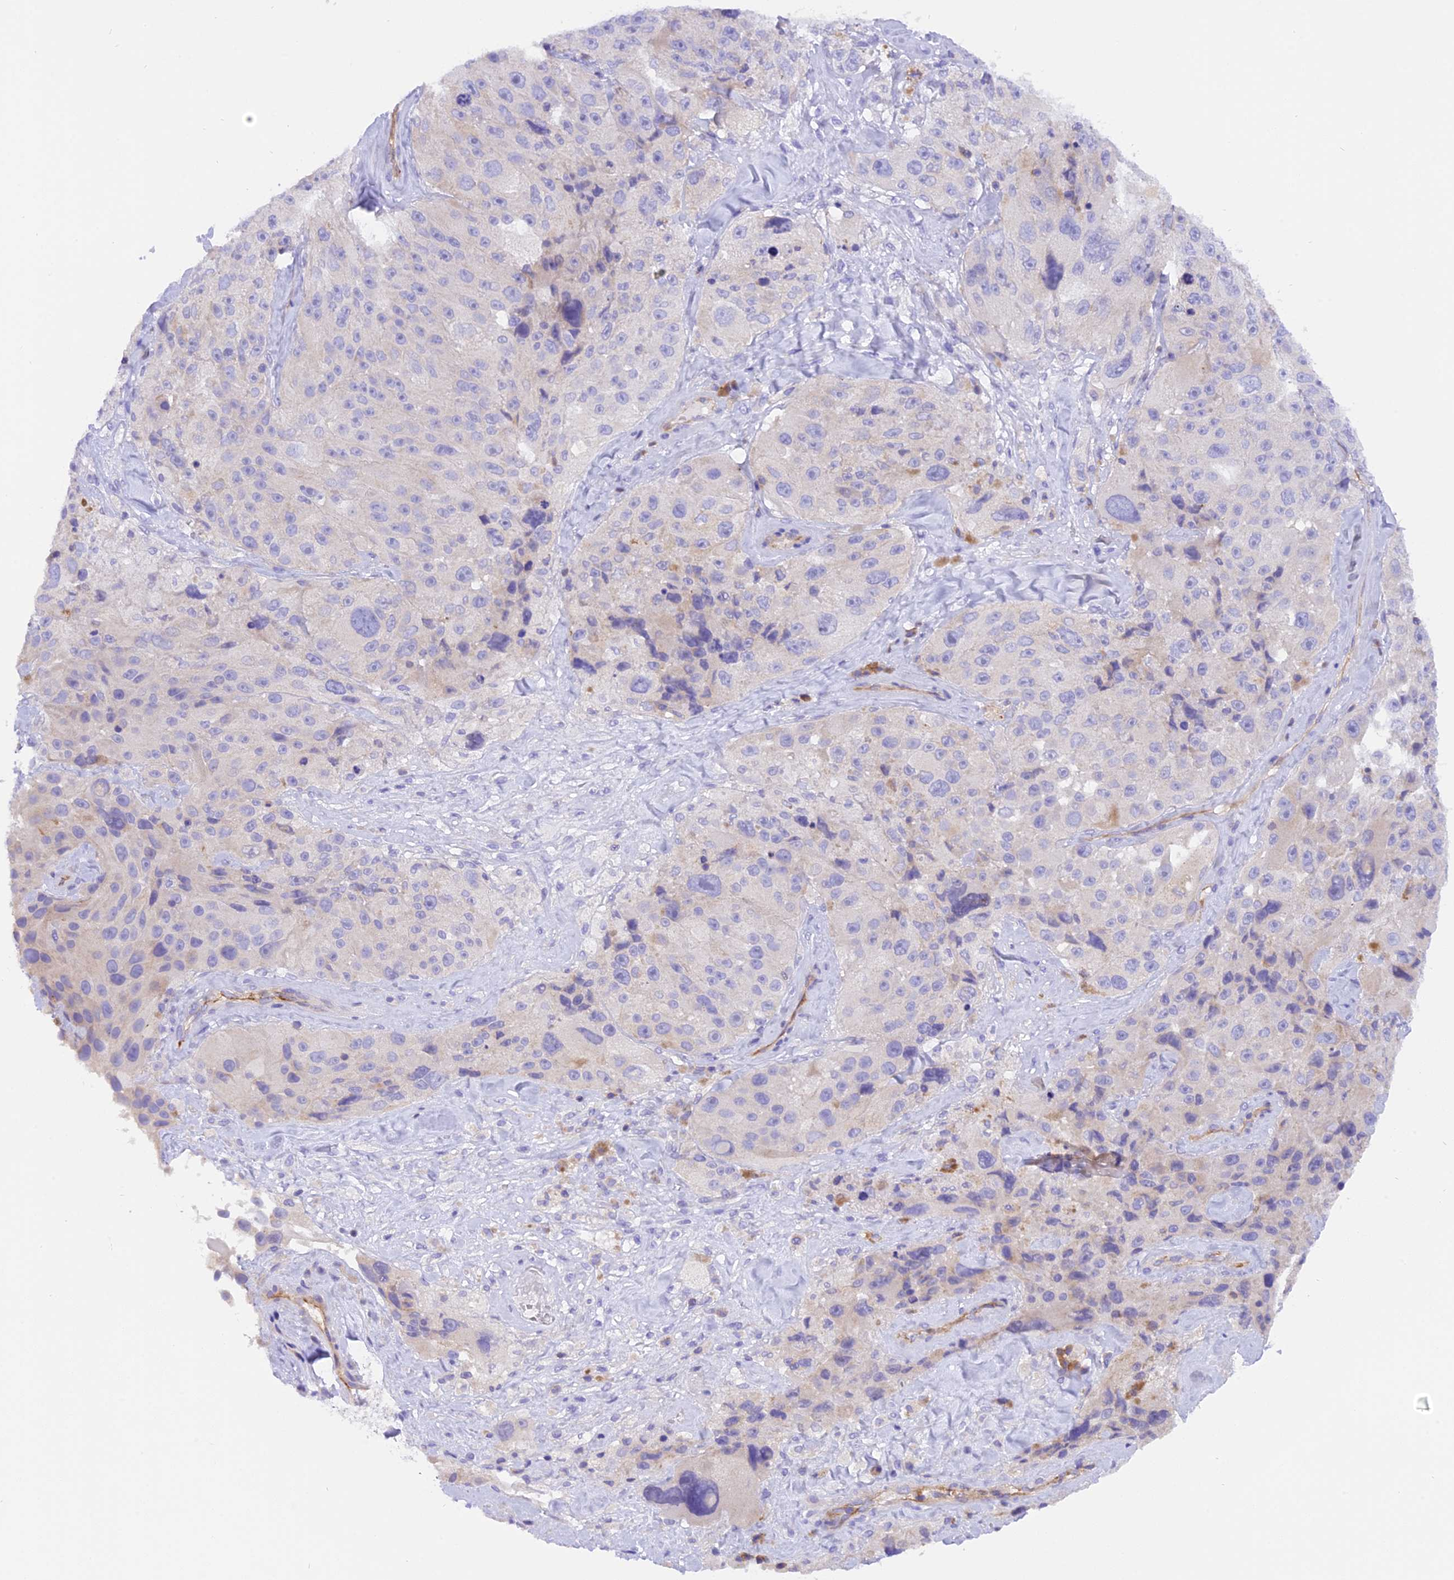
{"staining": {"intensity": "negative", "quantity": "none", "location": "none"}, "tissue": "melanoma", "cell_type": "Tumor cells", "image_type": "cancer", "snomed": [{"axis": "morphology", "description": "Malignant melanoma, Metastatic site"}, {"axis": "topography", "description": "Lymph node"}], "caption": "A high-resolution histopathology image shows immunohistochemistry staining of malignant melanoma (metastatic site), which shows no significant staining in tumor cells.", "gene": "FAM193A", "patient": {"sex": "male", "age": 62}}